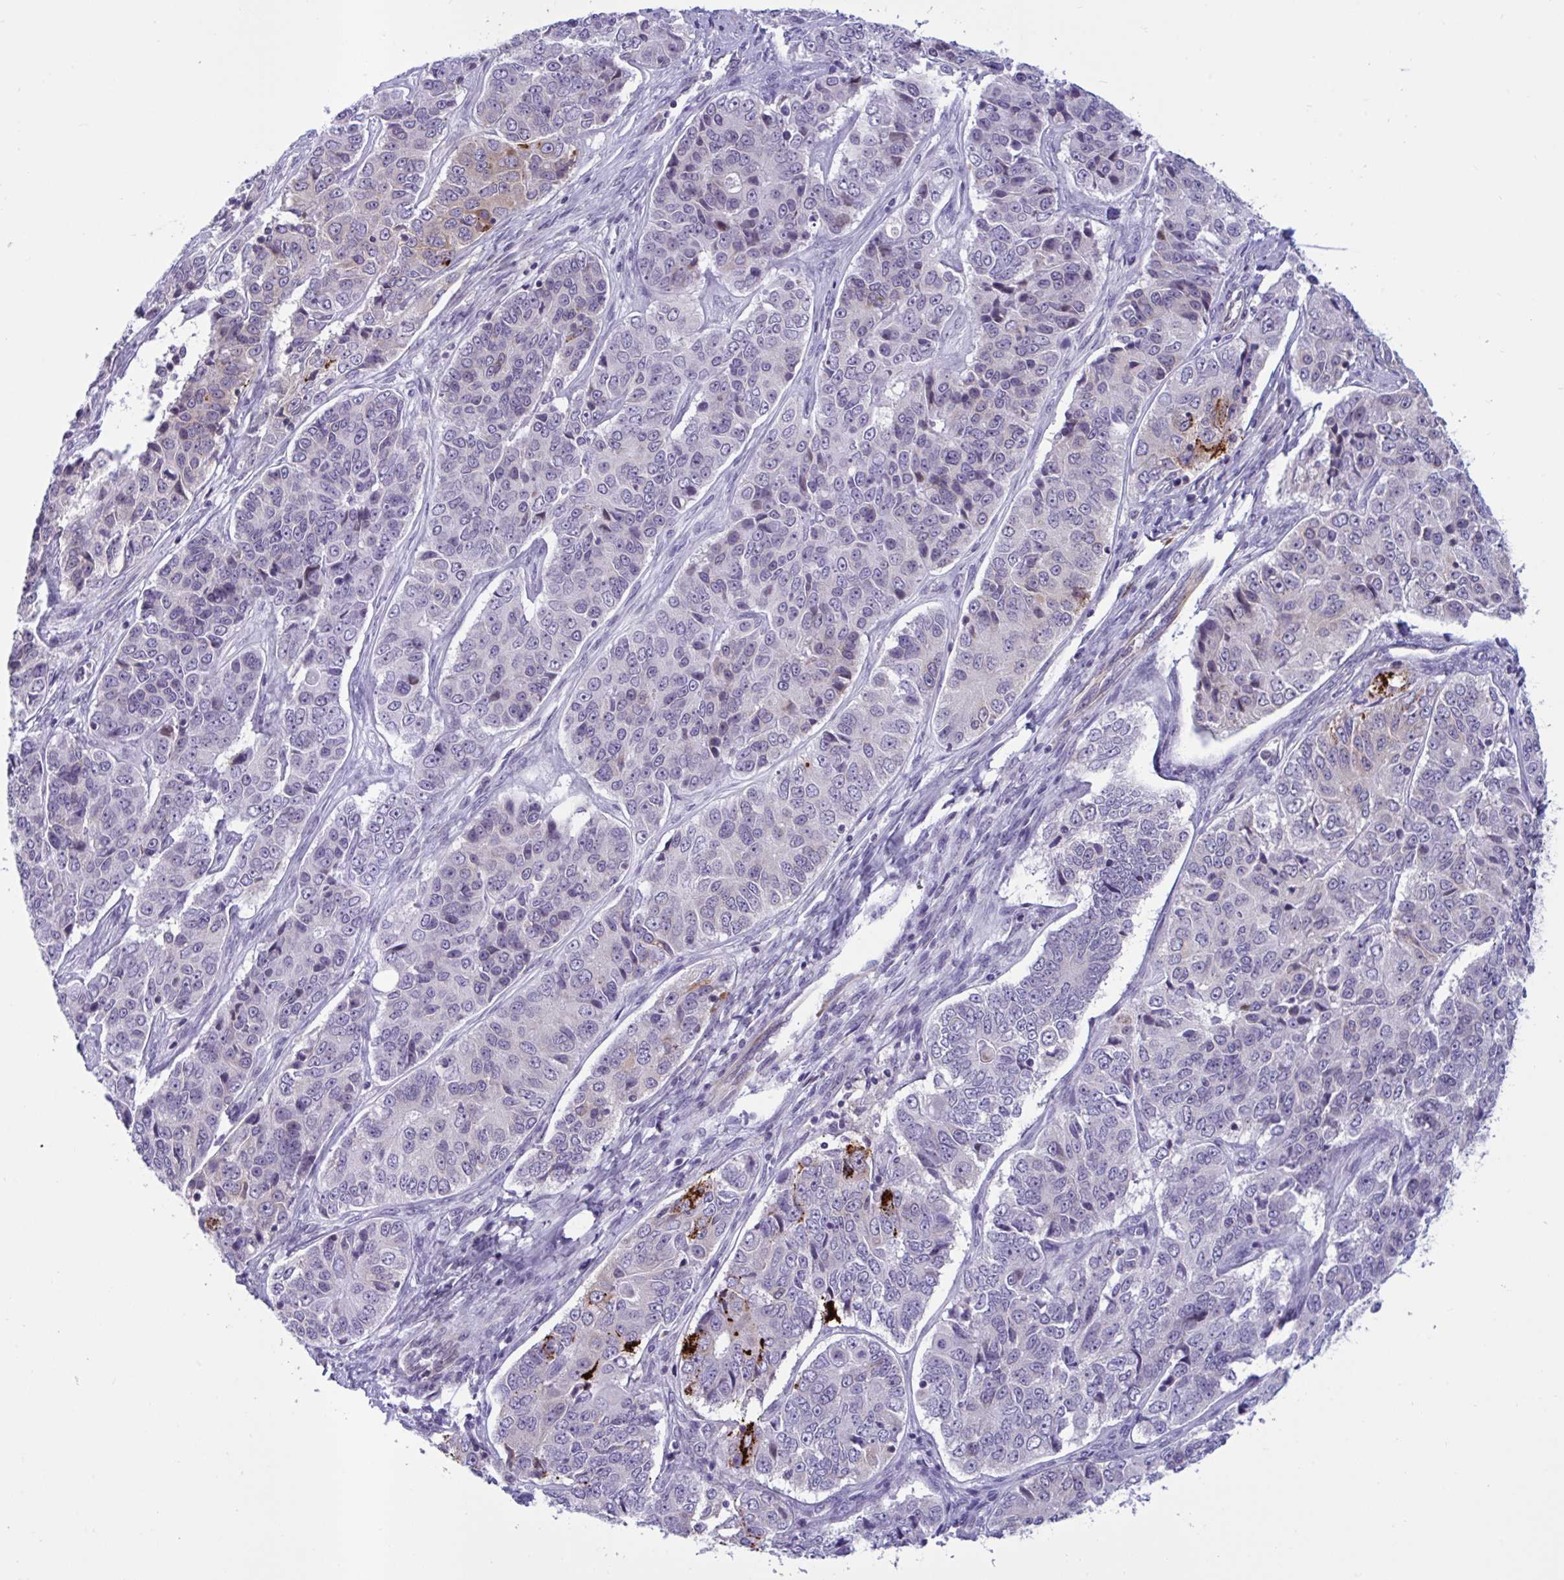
{"staining": {"intensity": "strong", "quantity": "<25%", "location": "cytoplasmic/membranous"}, "tissue": "ovarian cancer", "cell_type": "Tumor cells", "image_type": "cancer", "snomed": [{"axis": "morphology", "description": "Carcinoma, endometroid"}, {"axis": "topography", "description": "Ovary"}], "caption": "Strong cytoplasmic/membranous positivity for a protein is seen in approximately <25% of tumor cells of ovarian cancer (endometroid carcinoma) using IHC.", "gene": "DOCK11", "patient": {"sex": "female", "age": 51}}